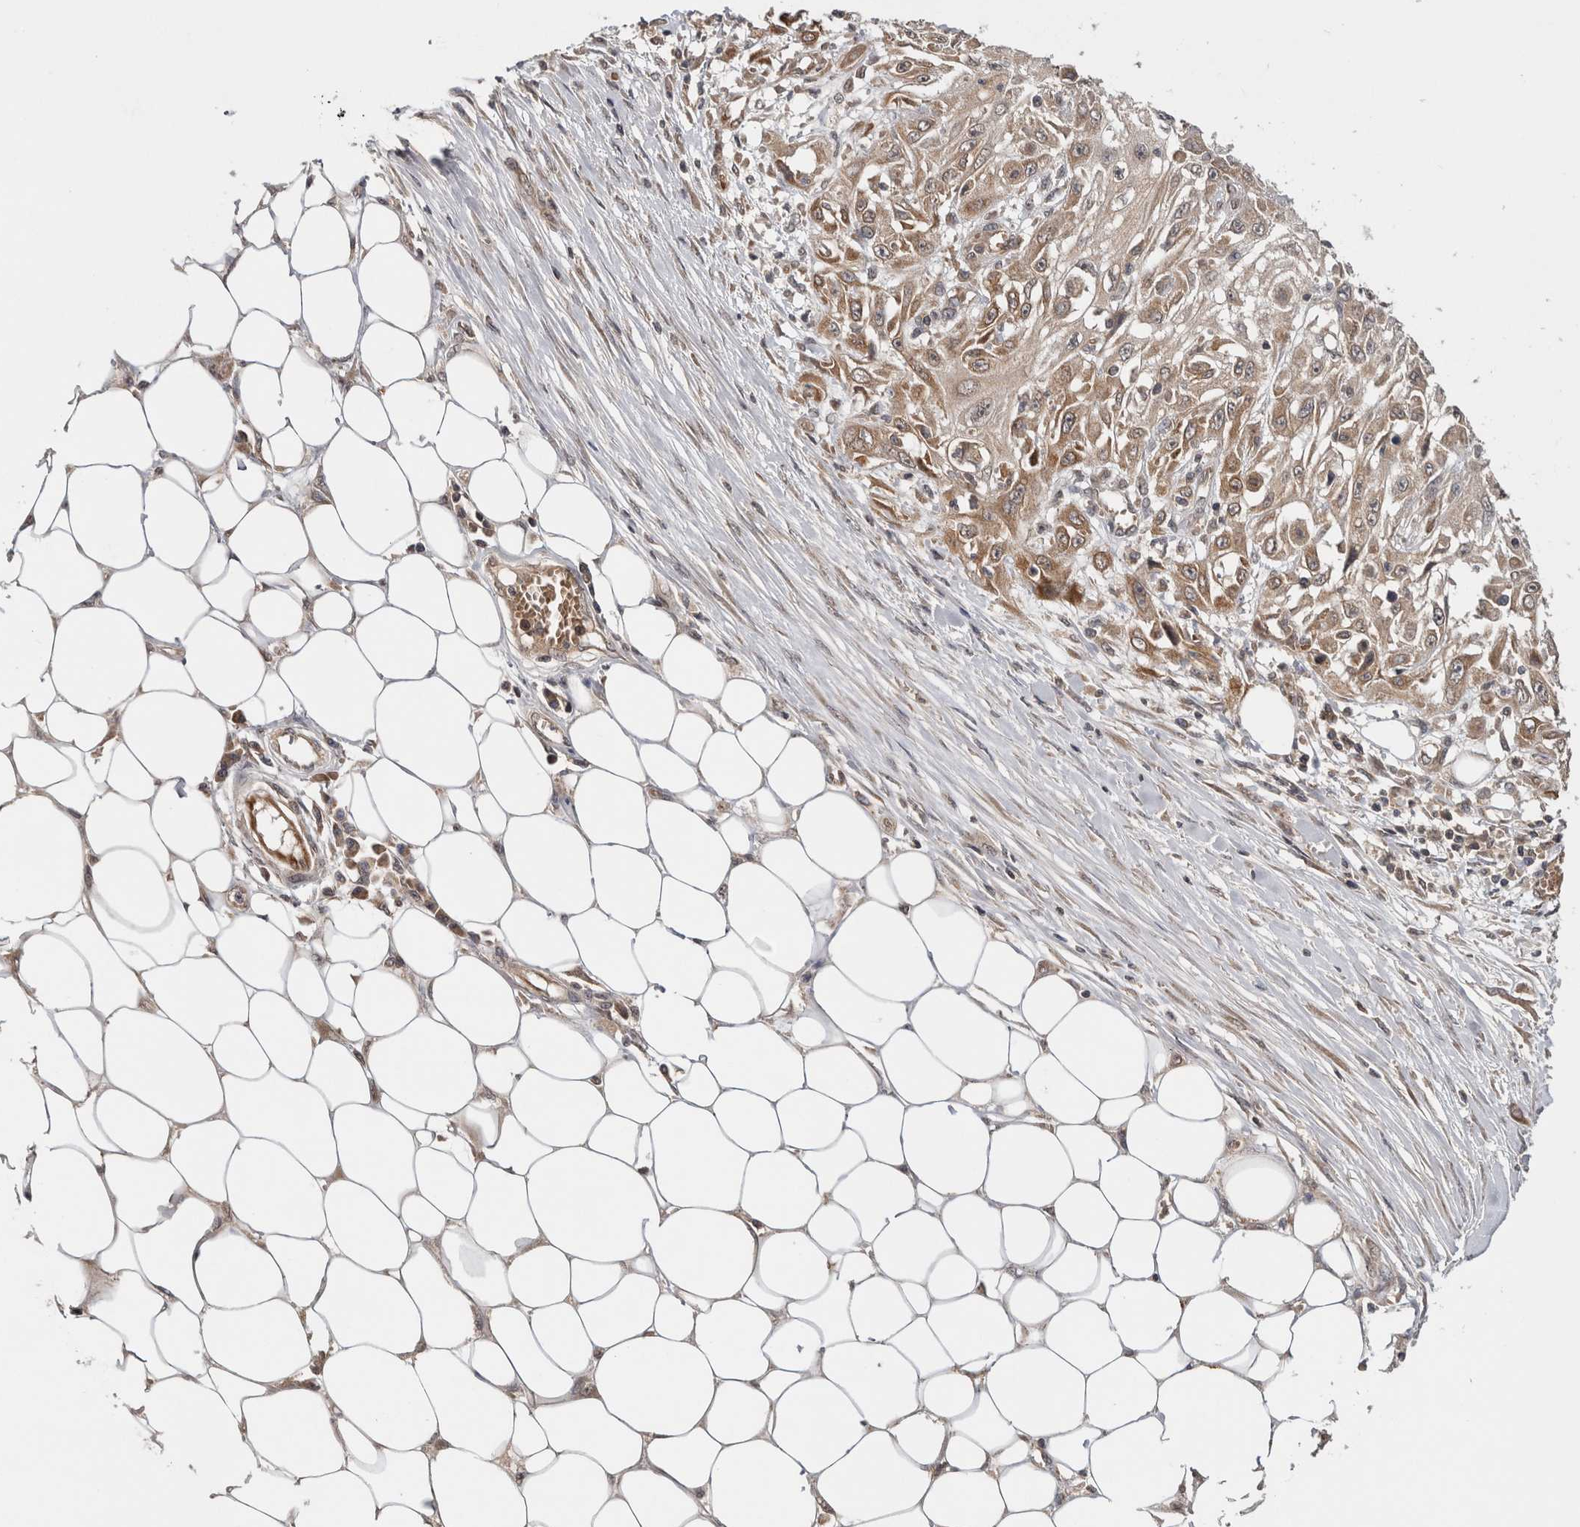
{"staining": {"intensity": "weak", "quantity": ">75%", "location": "cytoplasmic/membranous"}, "tissue": "skin cancer", "cell_type": "Tumor cells", "image_type": "cancer", "snomed": [{"axis": "morphology", "description": "Squamous cell carcinoma, NOS"}, {"axis": "morphology", "description": "Squamous cell carcinoma, metastatic, NOS"}, {"axis": "topography", "description": "Skin"}, {"axis": "topography", "description": "Lymph node"}], "caption": "Approximately >75% of tumor cells in human skin cancer reveal weak cytoplasmic/membranous protein staining as visualized by brown immunohistochemical staining.", "gene": "HMOX2", "patient": {"sex": "male", "age": 75}}